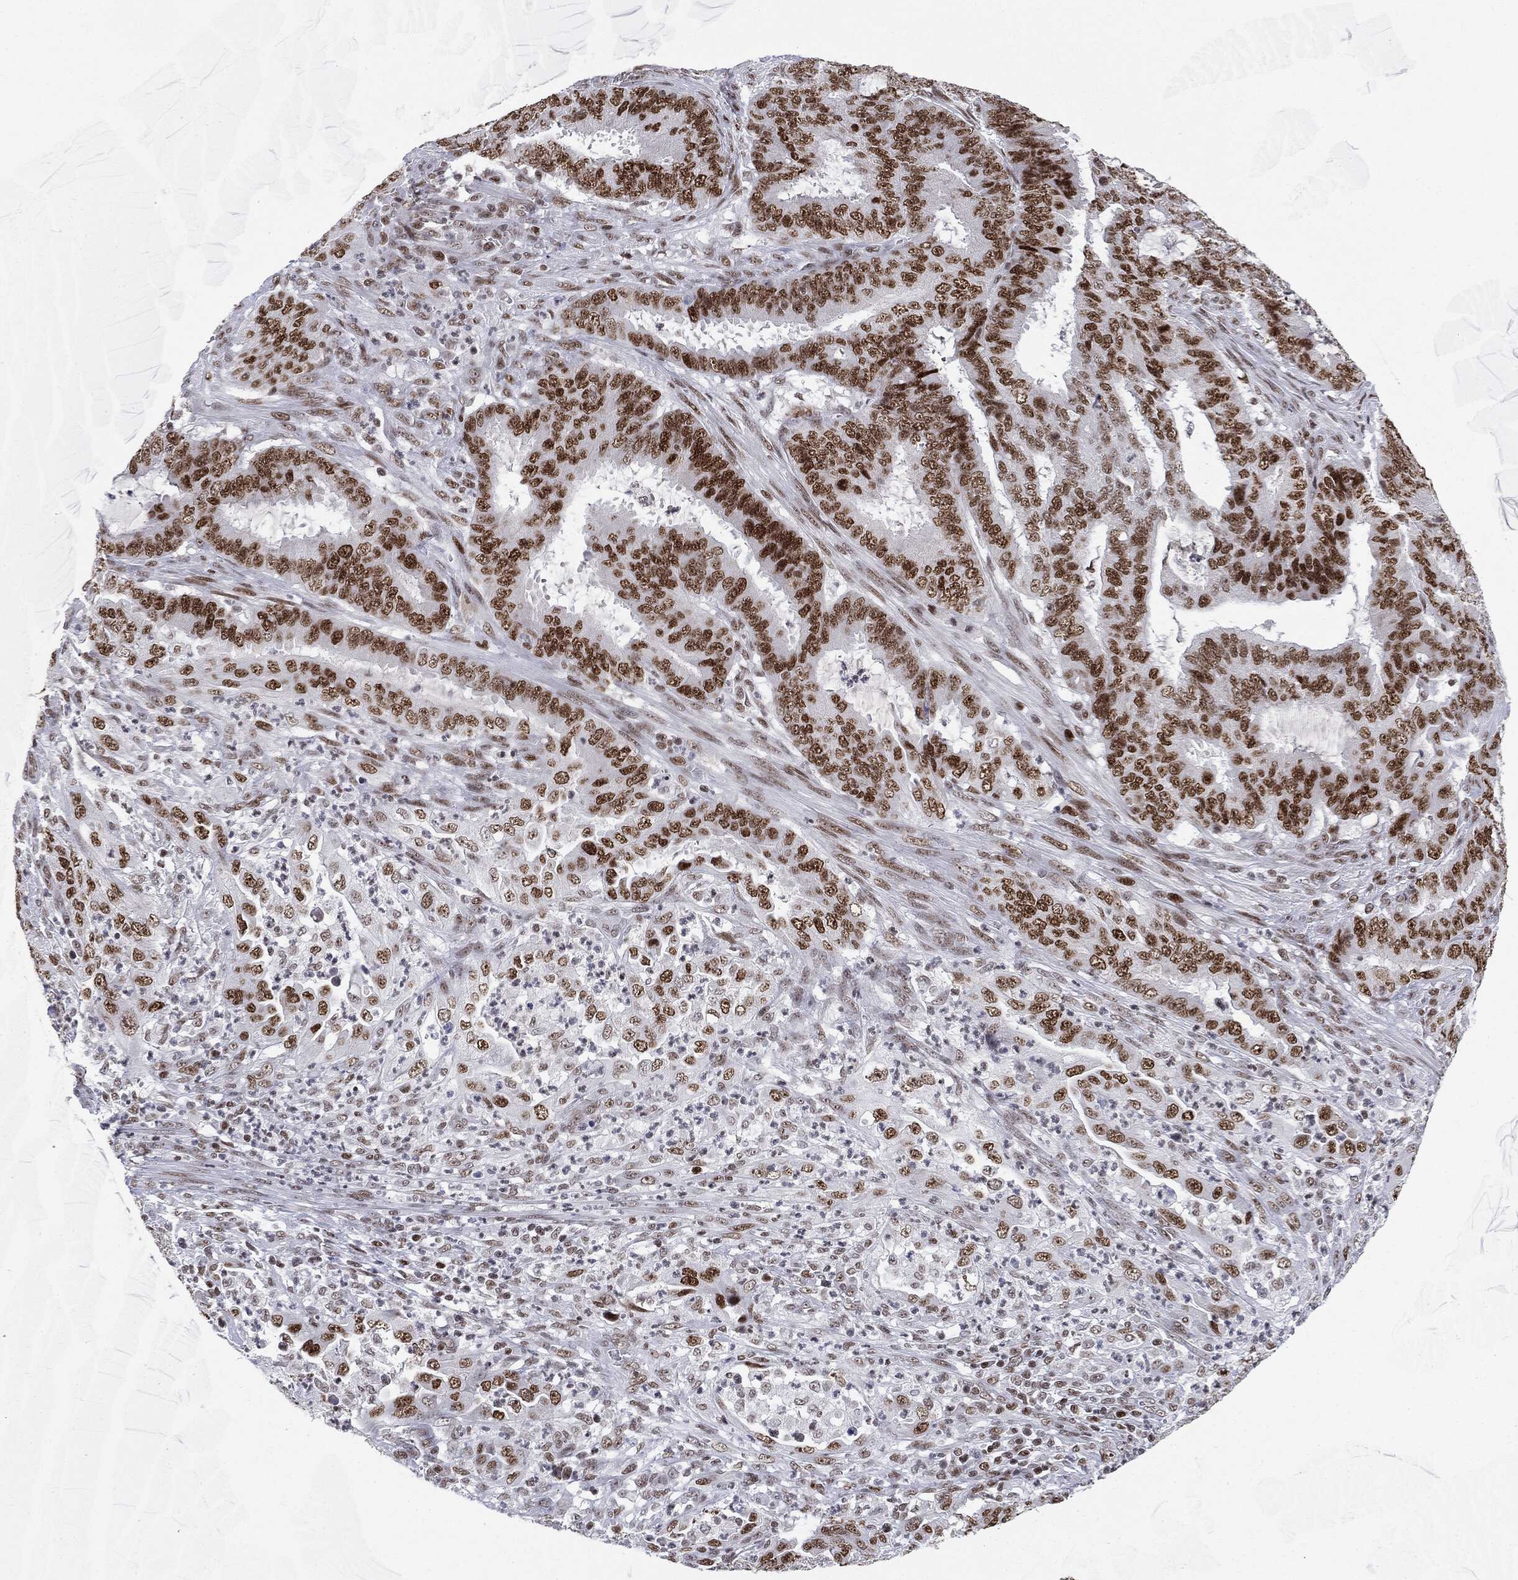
{"staining": {"intensity": "strong", "quantity": ">75%", "location": "nuclear"}, "tissue": "endometrial cancer", "cell_type": "Tumor cells", "image_type": "cancer", "snomed": [{"axis": "morphology", "description": "Adenocarcinoma, NOS"}, {"axis": "topography", "description": "Endometrium"}], "caption": "IHC micrograph of neoplastic tissue: human endometrial adenocarcinoma stained using IHC shows high levels of strong protein expression localized specifically in the nuclear of tumor cells, appearing as a nuclear brown color.", "gene": "MDC1", "patient": {"sex": "female", "age": 51}}